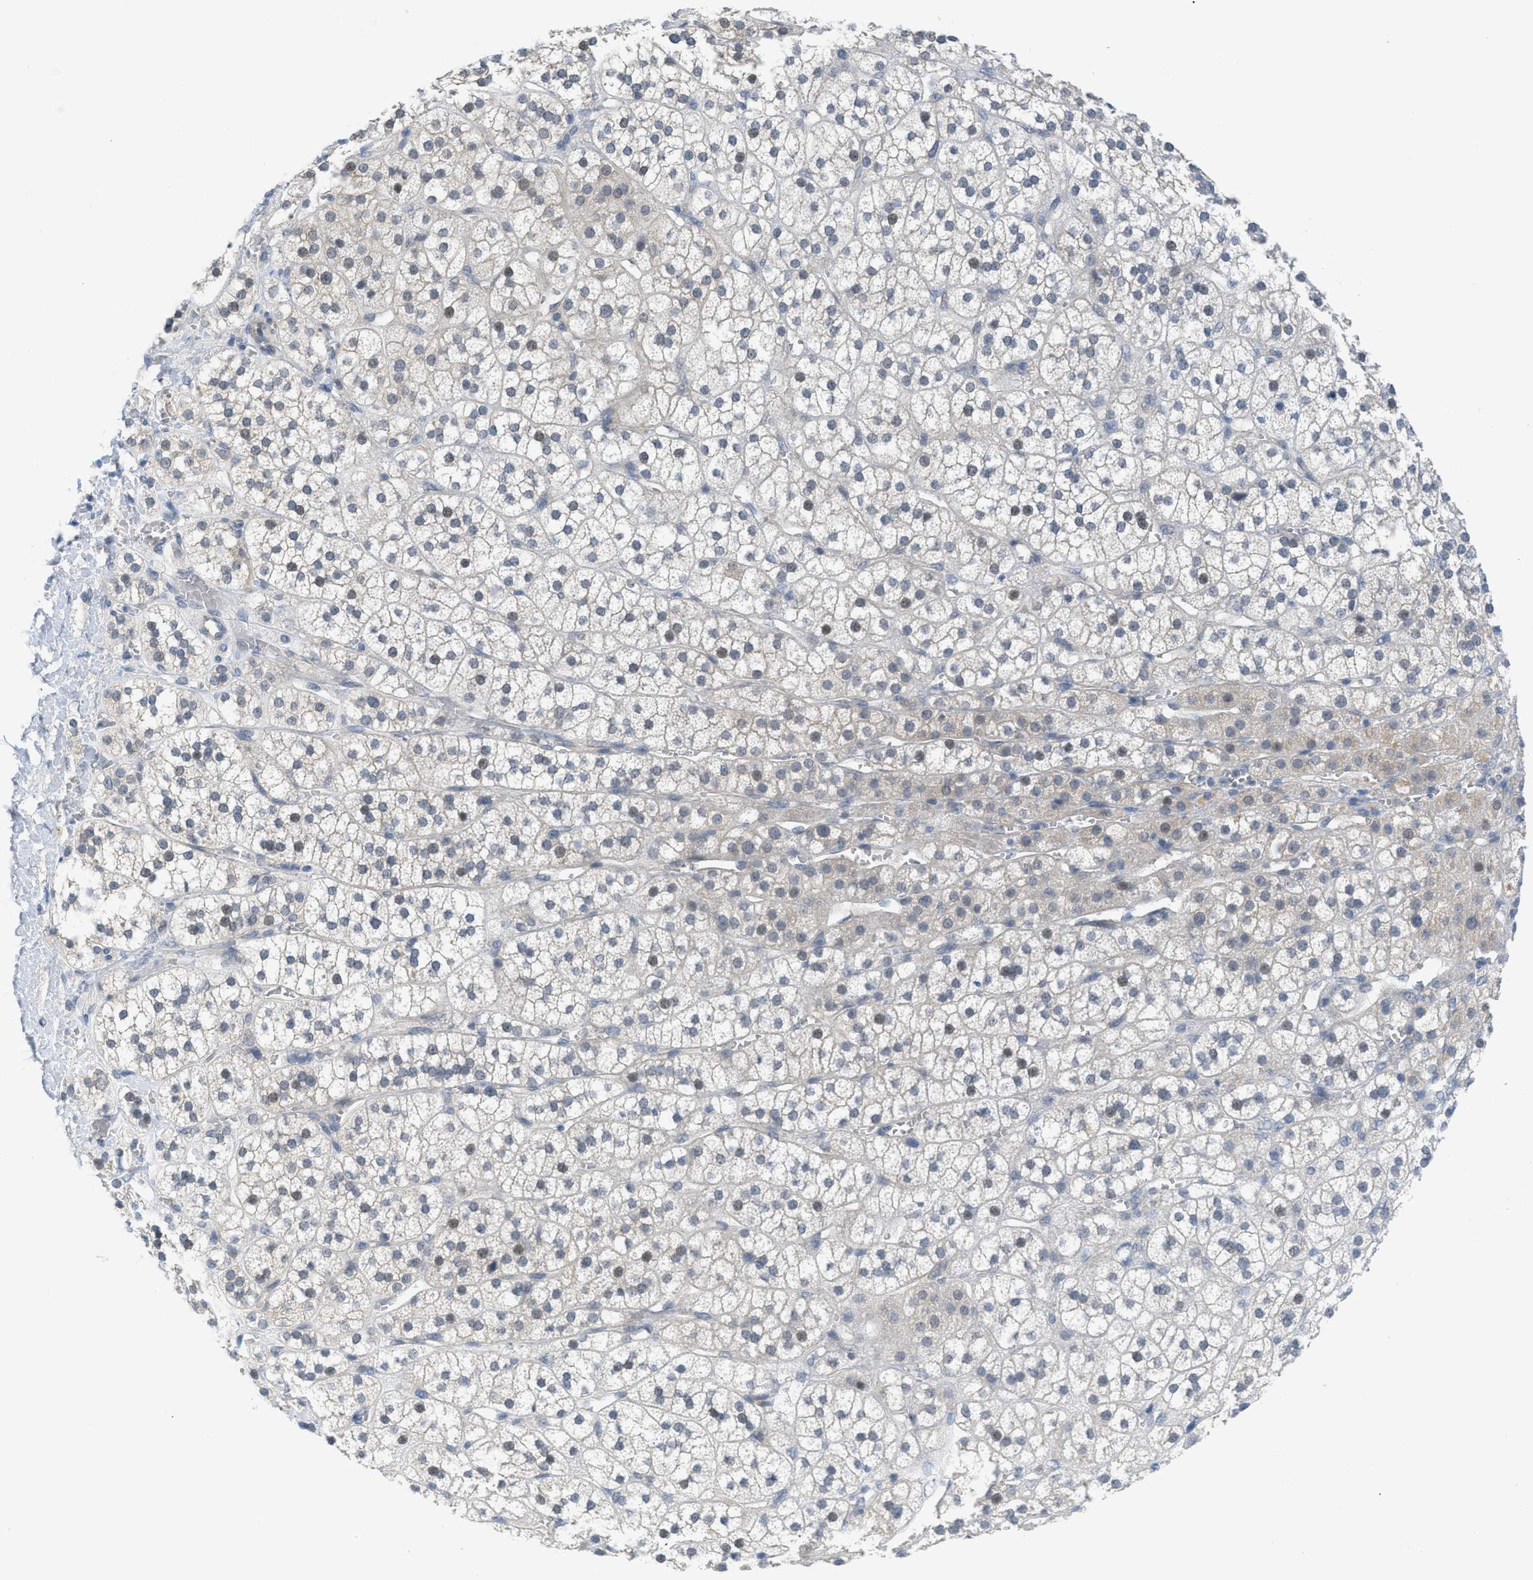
{"staining": {"intensity": "weak", "quantity": "<25%", "location": "cytoplasmic/membranous"}, "tissue": "adrenal gland", "cell_type": "Glandular cells", "image_type": "normal", "snomed": [{"axis": "morphology", "description": "Normal tissue, NOS"}, {"axis": "topography", "description": "Adrenal gland"}], "caption": "A high-resolution histopathology image shows immunohistochemistry staining of benign adrenal gland, which demonstrates no significant positivity in glandular cells.", "gene": "TNFAIP1", "patient": {"sex": "male", "age": 56}}